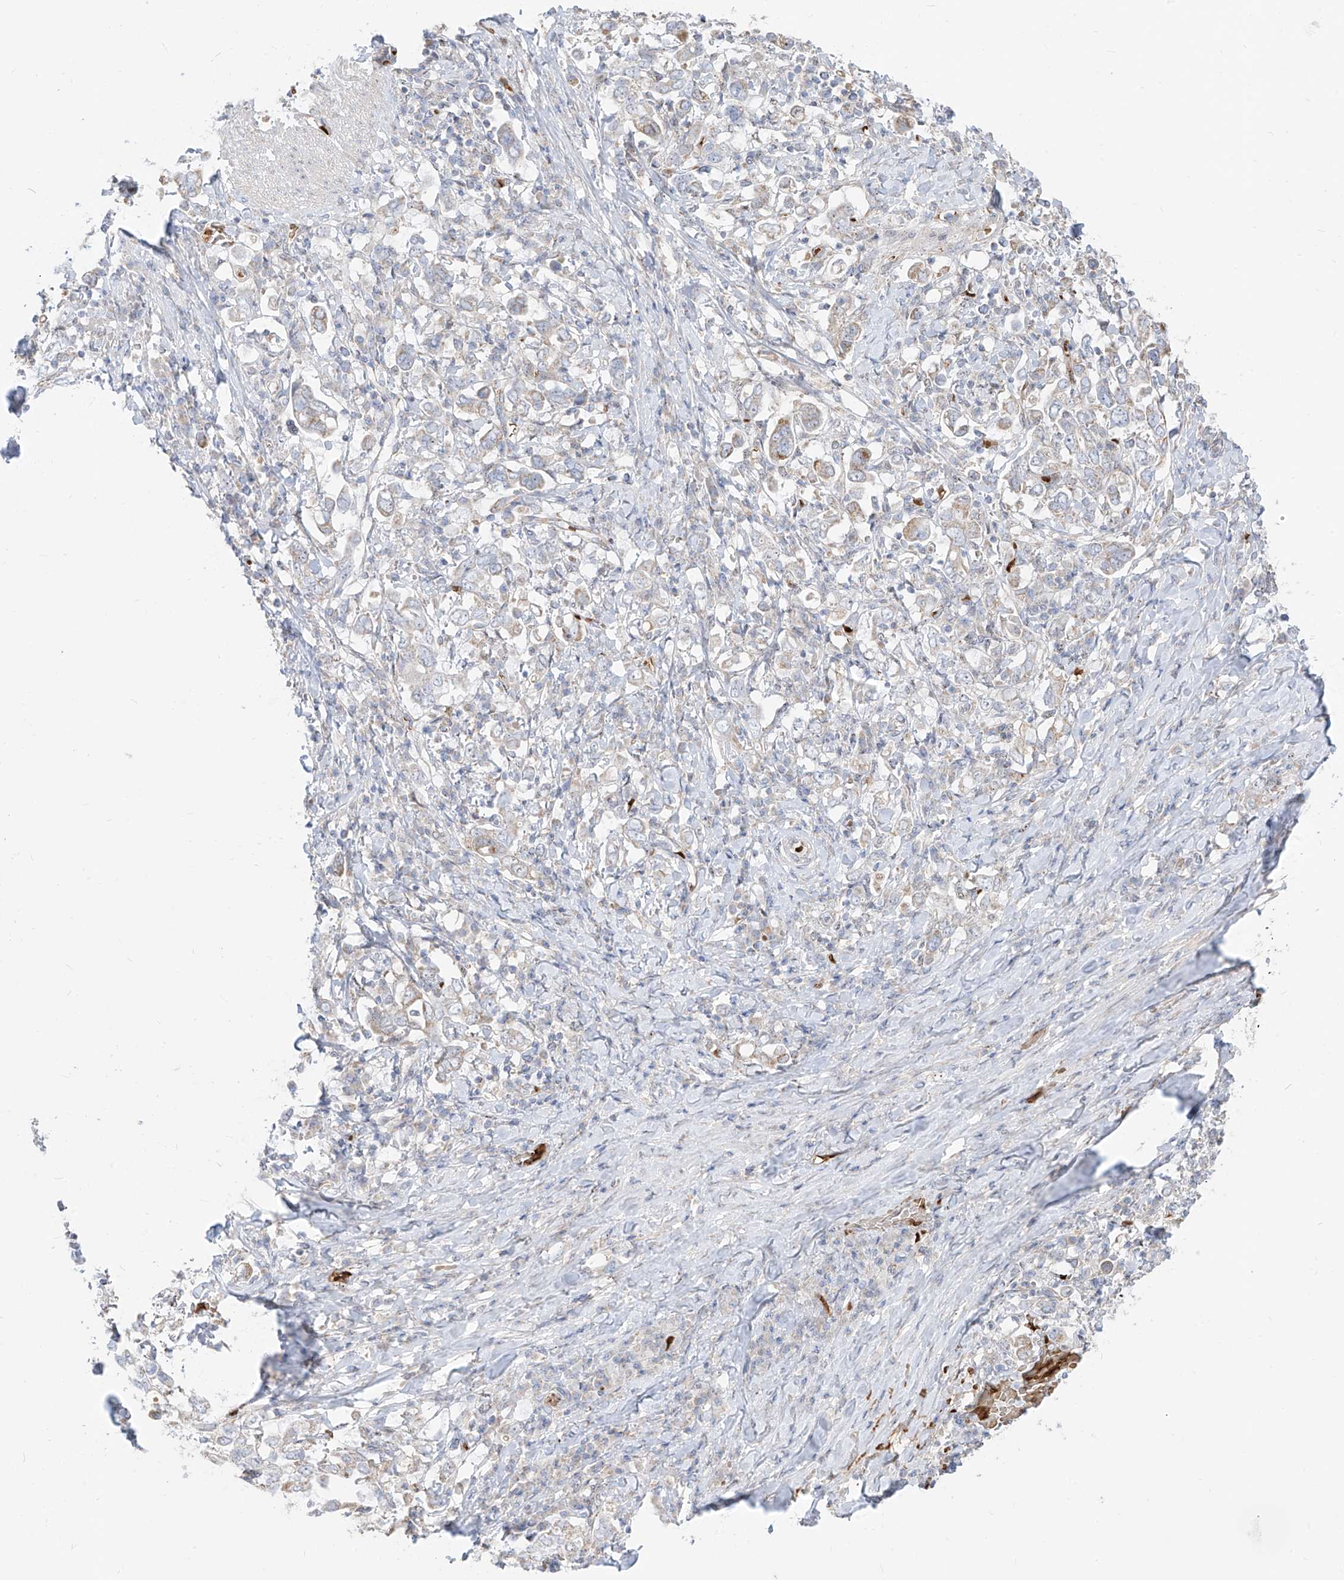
{"staining": {"intensity": "weak", "quantity": "<25%", "location": "cytoplasmic/membranous"}, "tissue": "stomach cancer", "cell_type": "Tumor cells", "image_type": "cancer", "snomed": [{"axis": "morphology", "description": "Adenocarcinoma, NOS"}, {"axis": "topography", "description": "Stomach, upper"}], "caption": "Histopathology image shows no significant protein staining in tumor cells of stomach cancer (adenocarcinoma).", "gene": "ARHGEF40", "patient": {"sex": "male", "age": 62}}